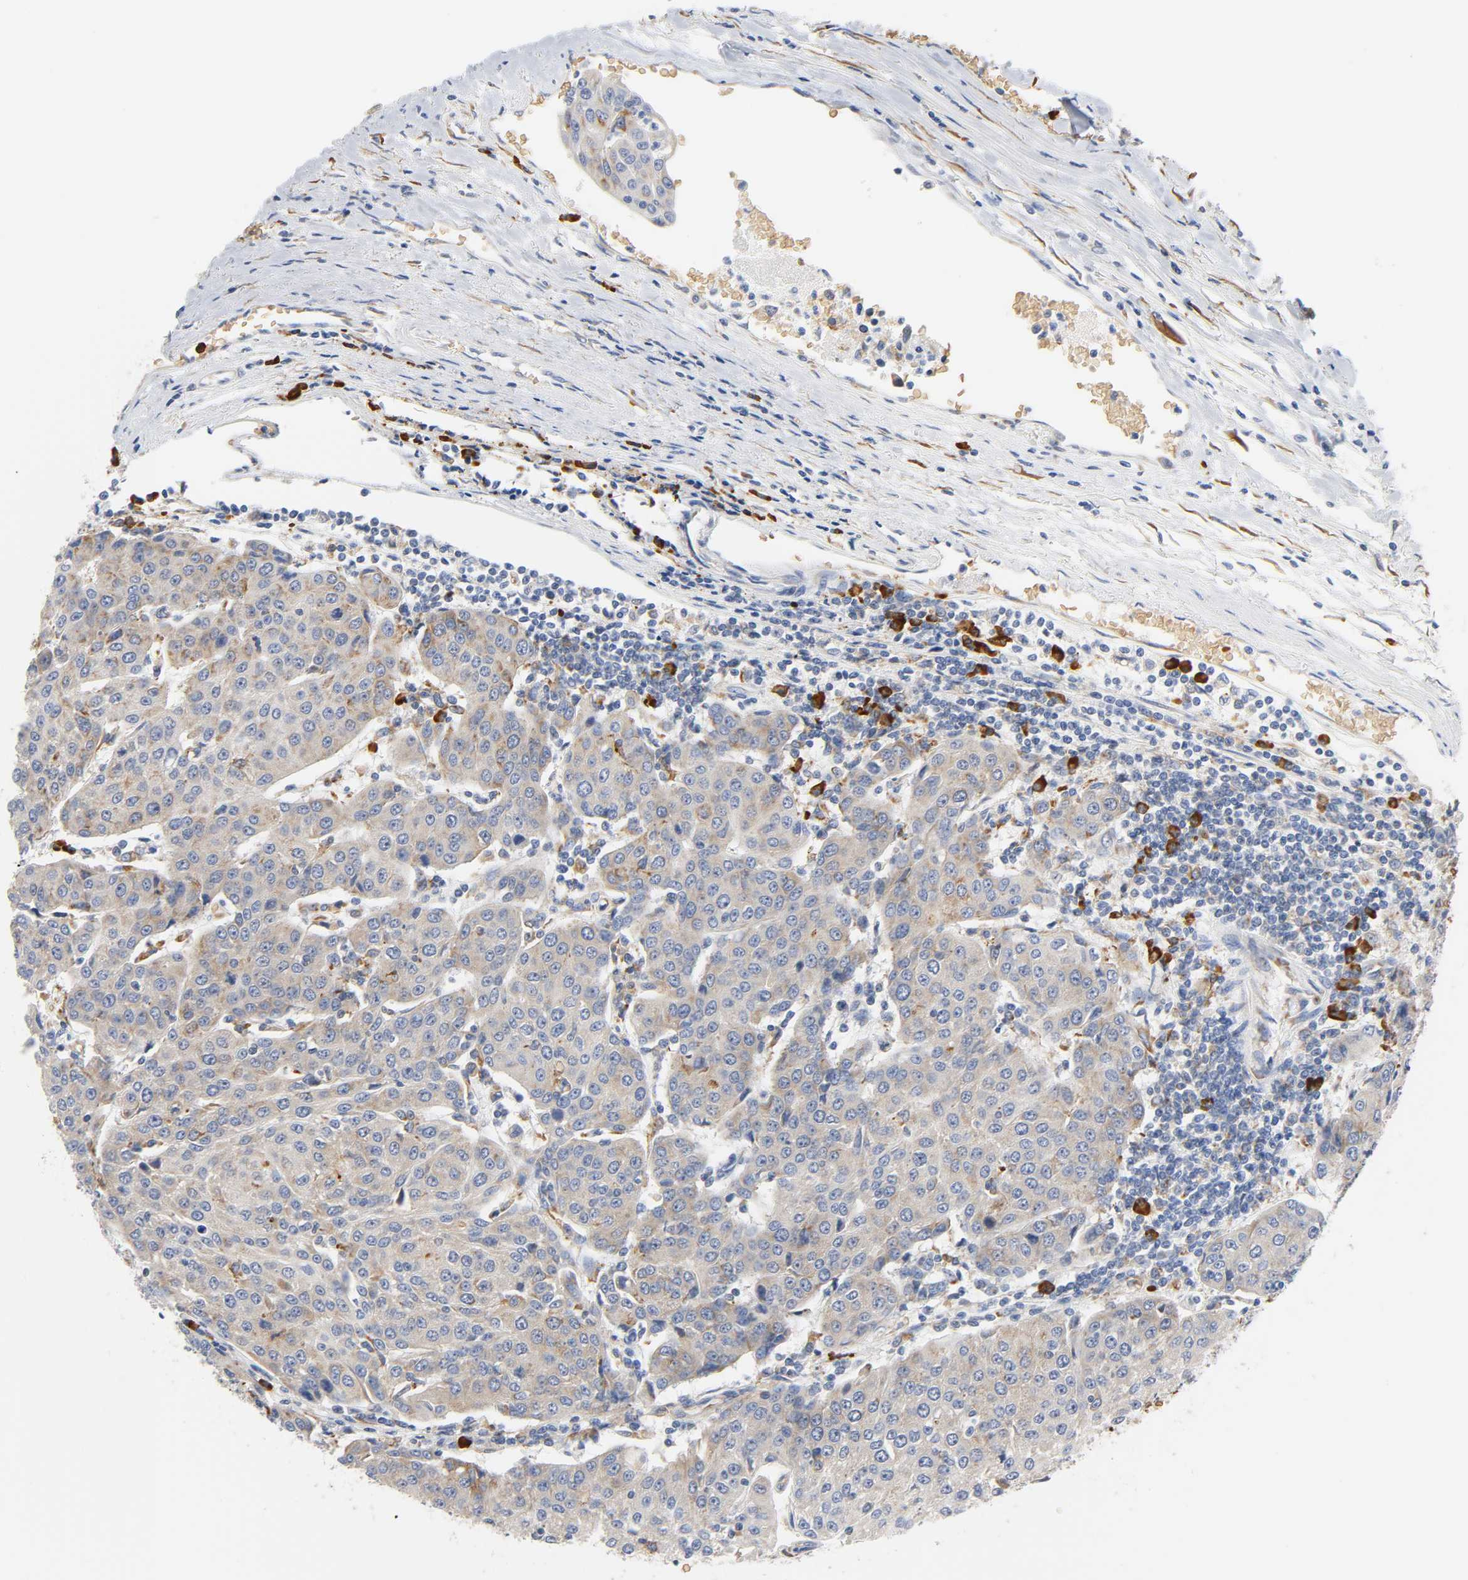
{"staining": {"intensity": "weak", "quantity": ">75%", "location": "cytoplasmic/membranous"}, "tissue": "urothelial cancer", "cell_type": "Tumor cells", "image_type": "cancer", "snomed": [{"axis": "morphology", "description": "Urothelial carcinoma, High grade"}, {"axis": "topography", "description": "Urinary bladder"}], "caption": "Protein expression analysis of urothelial carcinoma (high-grade) exhibits weak cytoplasmic/membranous expression in approximately >75% of tumor cells. The protein of interest is shown in brown color, while the nuclei are stained blue.", "gene": "UCKL1", "patient": {"sex": "female", "age": 85}}